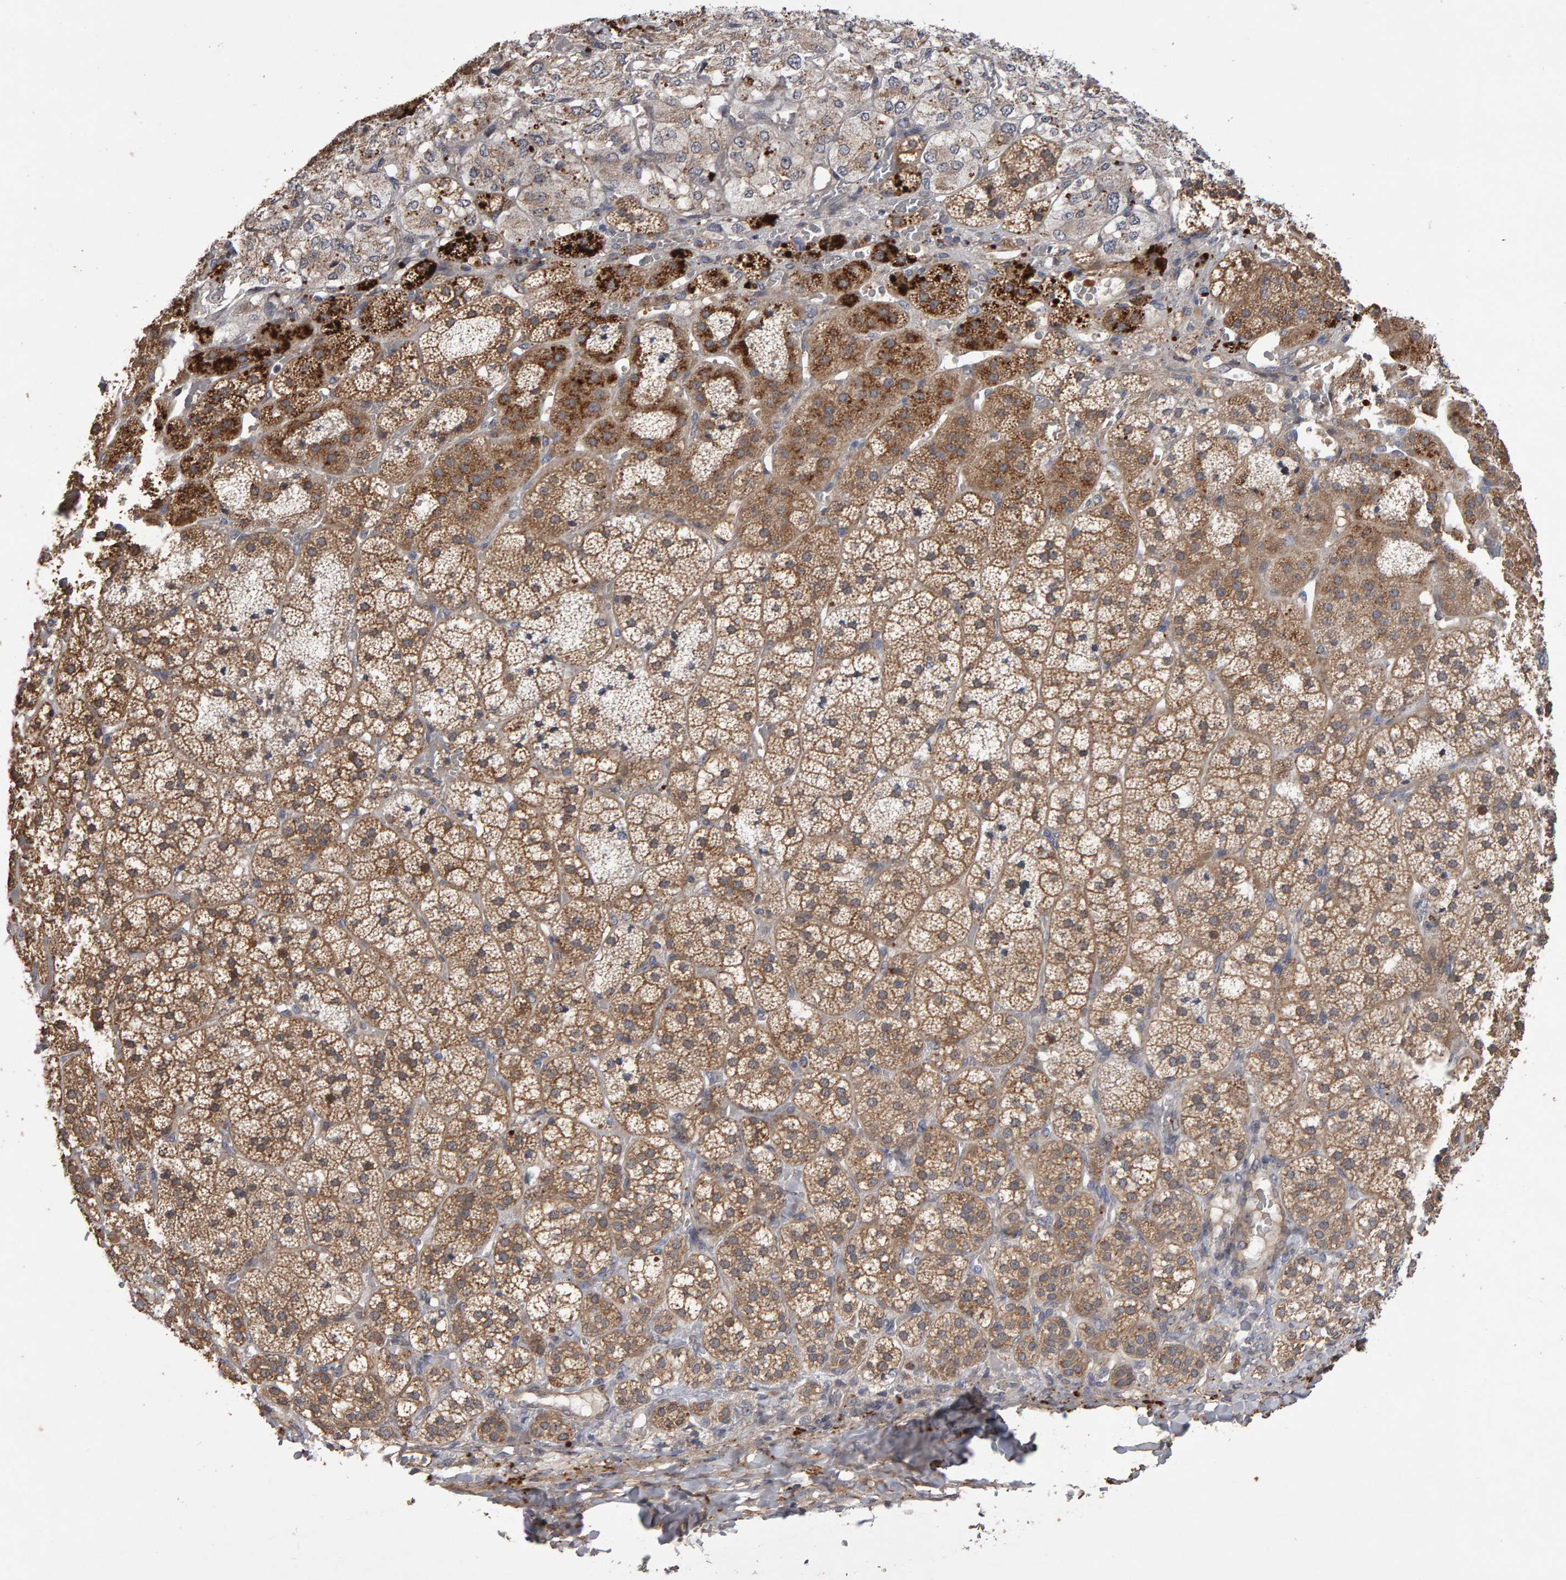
{"staining": {"intensity": "strong", "quantity": "25%-75%", "location": "cytoplasmic/membranous"}, "tissue": "adrenal gland", "cell_type": "Glandular cells", "image_type": "normal", "snomed": [{"axis": "morphology", "description": "Normal tissue, NOS"}, {"axis": "topography", "description": "Adrenal gland"}], "caption": "Protein expression by immunohistochemistry shows strong cytoplasmic/membranous expression in approximately 25%-75% of glandular cells in normal adrenal gland.", "gene": "COASY", "patient": {"sex": "female", "age": 44}}